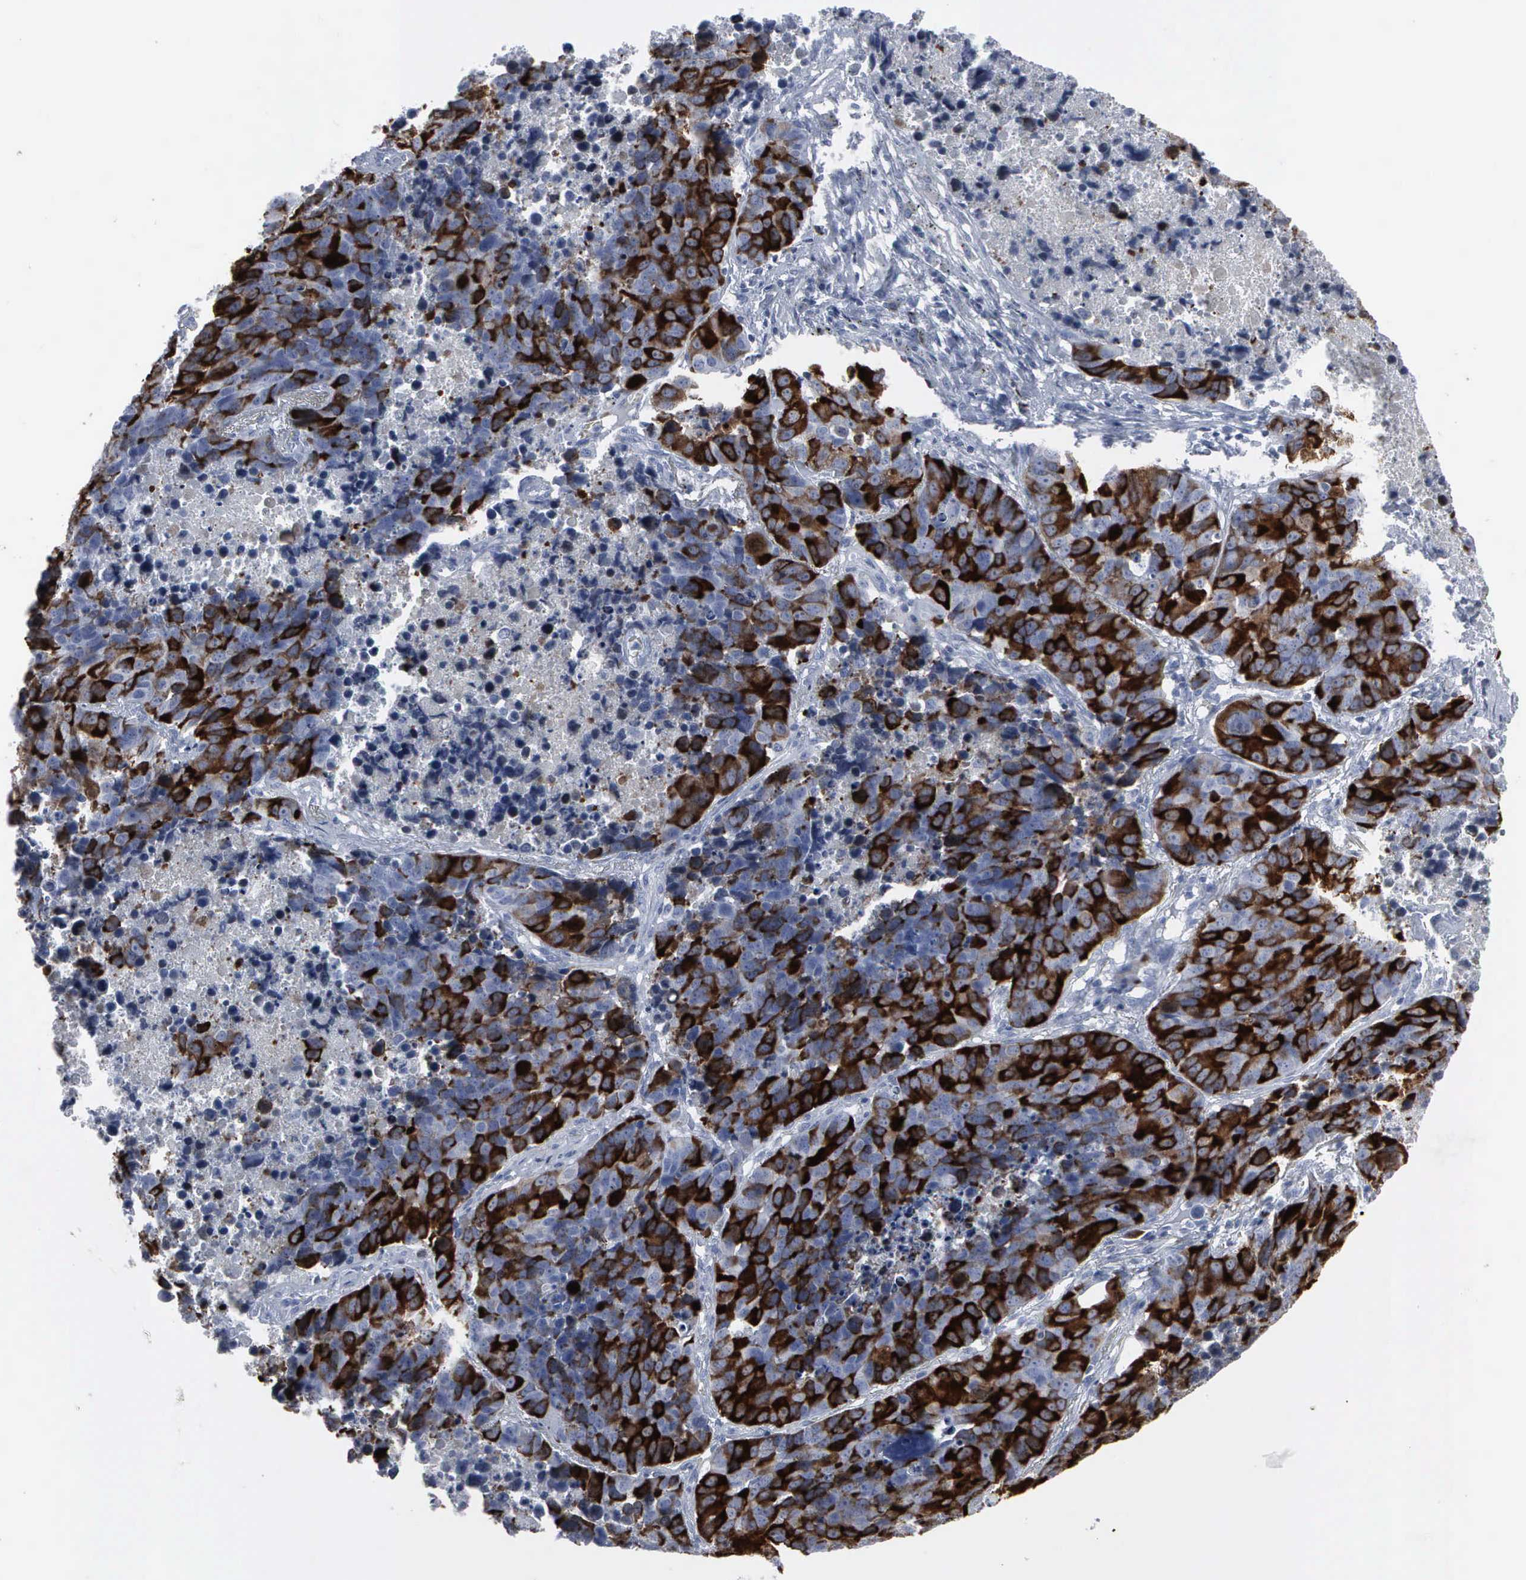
{"staining": {"intensity": "strong", "quantity": "25%-75%", "location": "cytoplasmic/membranous,nuclear"}, "tissue": "lung cancer", "cell_type": "Tumor cells", "image_type": "cancer", "snomed": [{"axis": "morphology", "description": "Carcinoid, malignant, NOS"}, {"axis": "topography", "description": "Lung"}], "caption": "Brown immunohistochemical staining in malignant carcinoid (lung) exhibits strong cytoplasmic/membranous and nuclear positivity in approximately 25%-75% of tumor cells.", "gene": "CCNB1", "patient": {"sex": "male", "age": 60}}